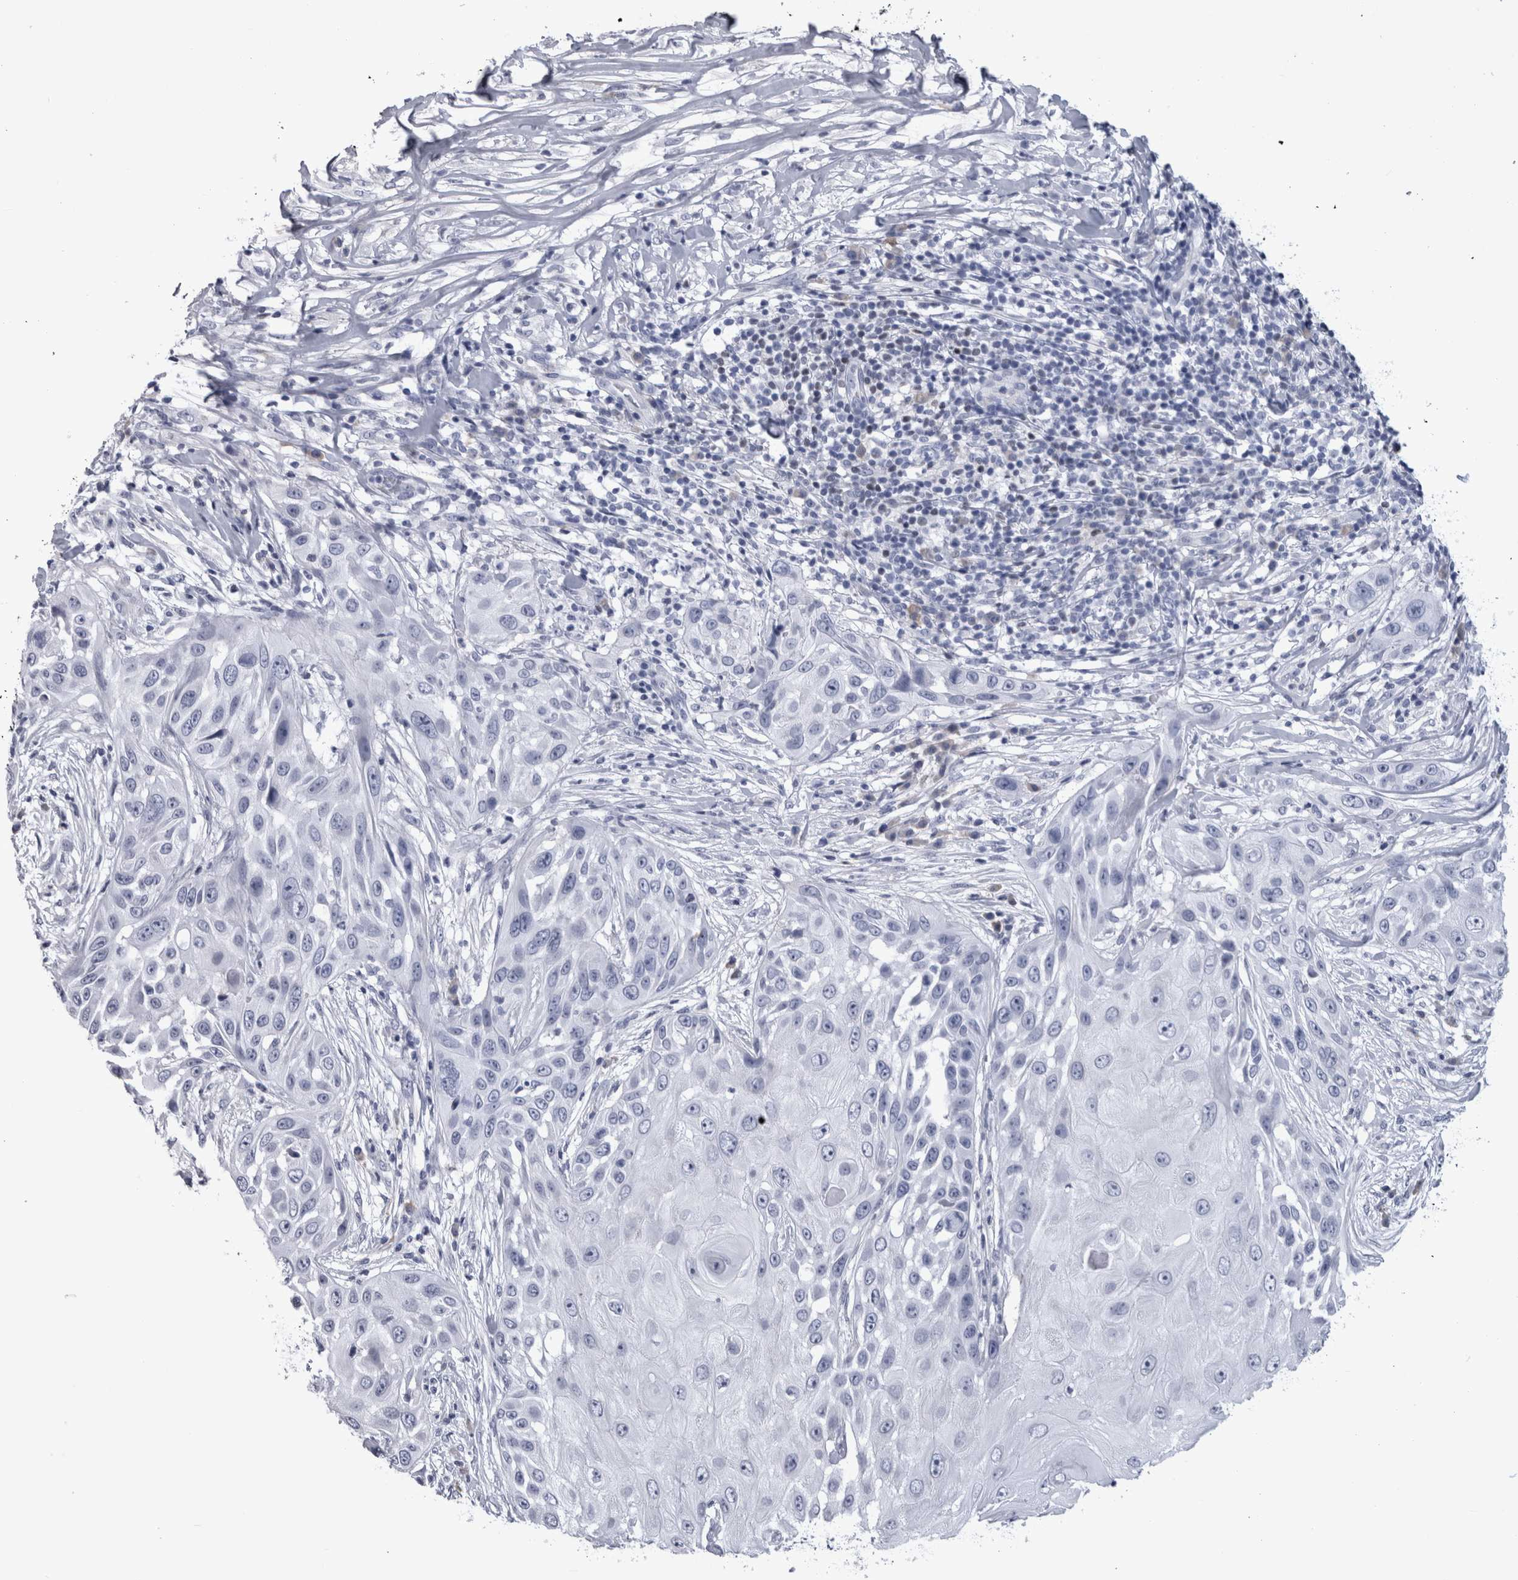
{"staining": {"intensity": "negative", "quantity": "none", "location": "none"}, "tissue": "skin cancer", "cell_type": "Tumor cells", "image_type": "cancer", "snomed": [{"axis": "morphology", "description": "Squamous cell carcinoma, NOS"}, {"axis": "topography", "description": "Skin"}], "caption": "Micrograph shows no protein expression in tumor cells of skin cancer (squamous cell carcinoma) tissue. The staining was performed using DAB to visualize the protein expression in brown, while the nuclei were stained in blue with hematoxylin (Magnification: 20x).", "gene": "PAX5", "patient": {"sex": "female", "age": 44}}